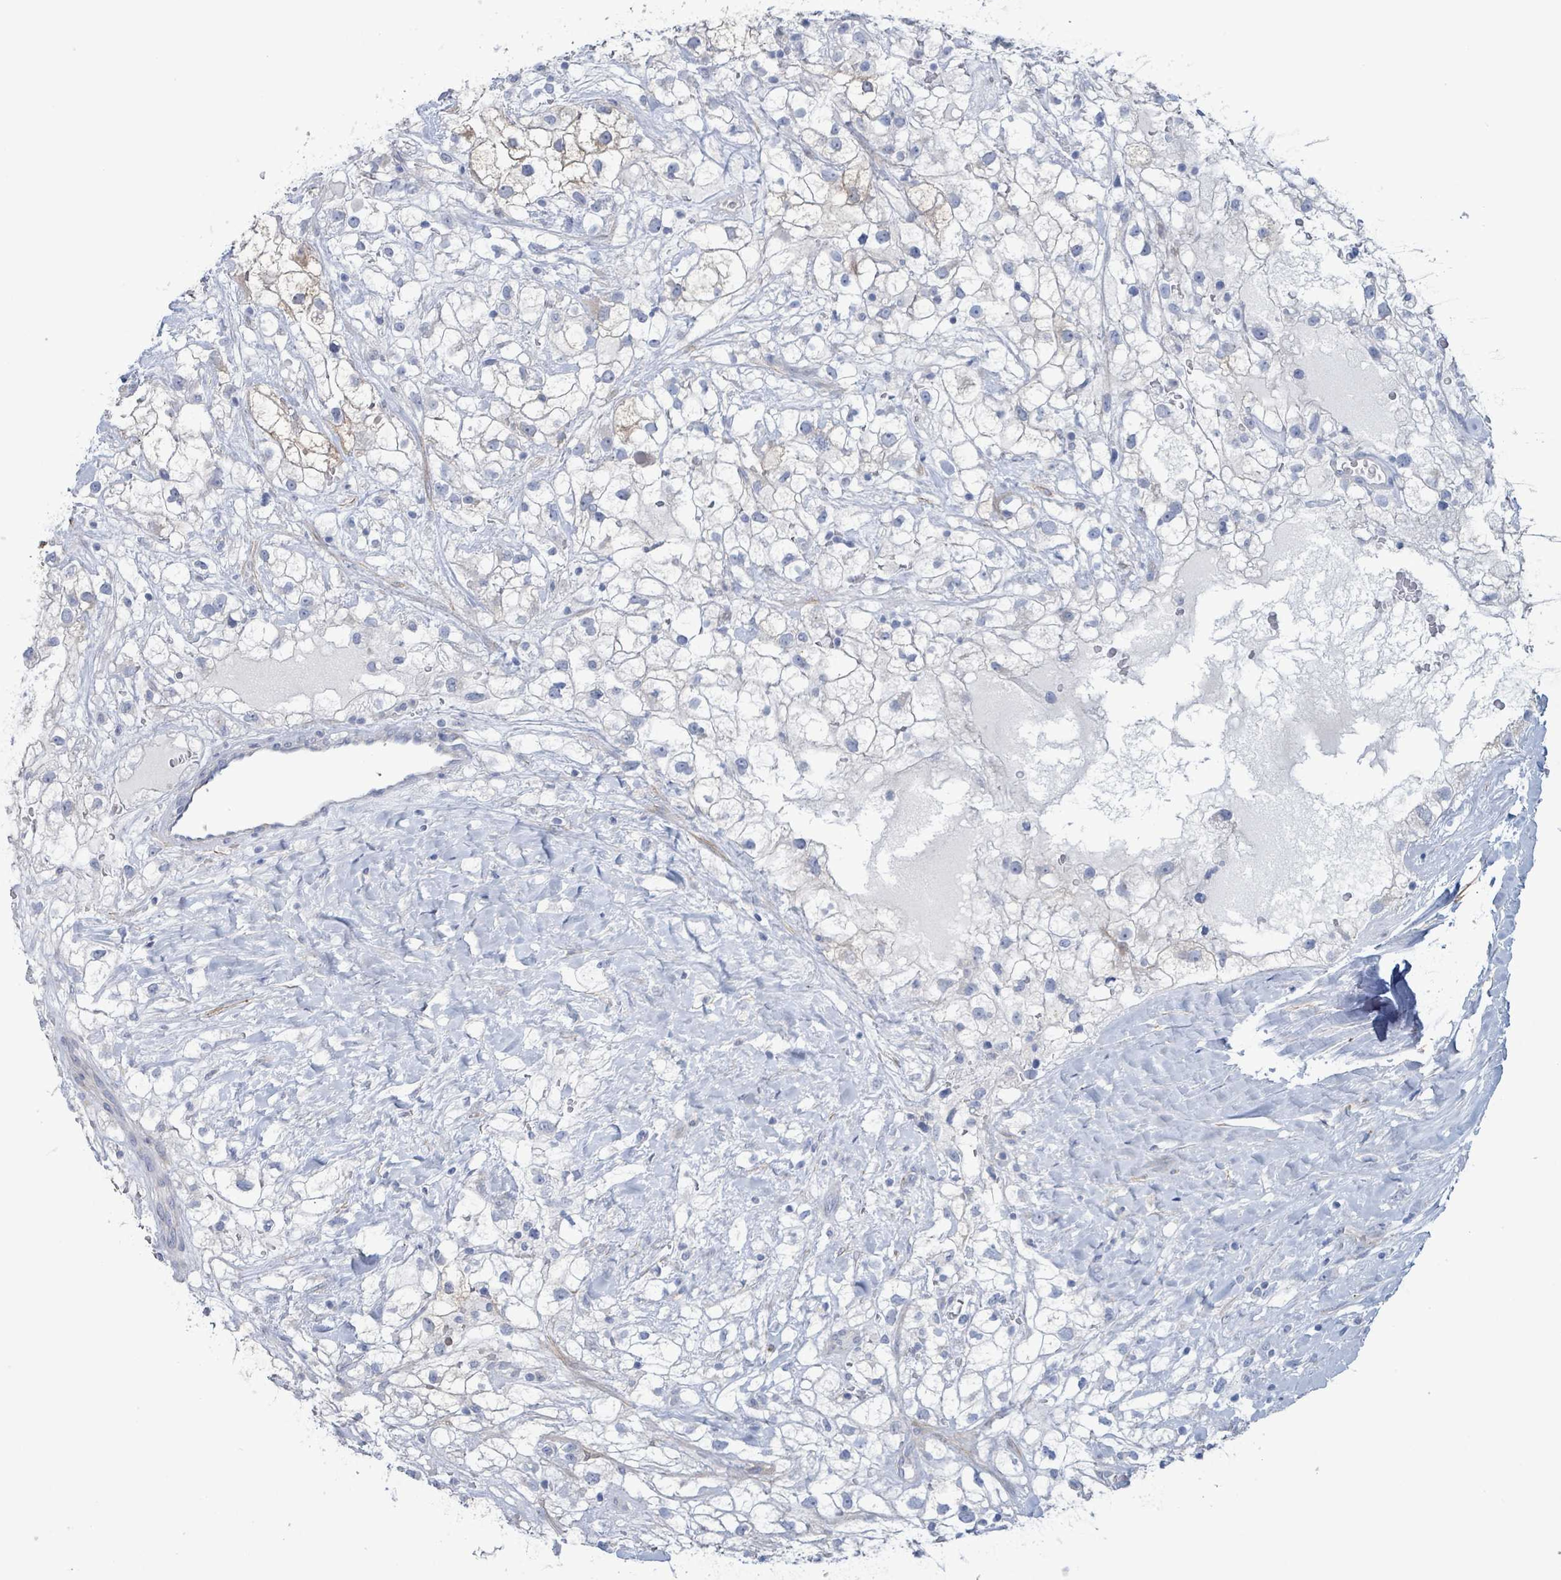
{"staining": {"intensity": "negative", "quantity": "none", "location": "none"}, "tissue": "renal cancer", "cell_type": "Tumor cells", "image_type": "cancer", "snomed": [{"axis": "morphology", "description": "Adenocarcinoma, NOS"}, {"axis": "topography", "description": "Kidney"}], "caption": "Tumor cells show no significant protein staining in adenocarcinoma (renal).", "gene": "PKLR", "patient": {"sex": "male", "age": 59}}